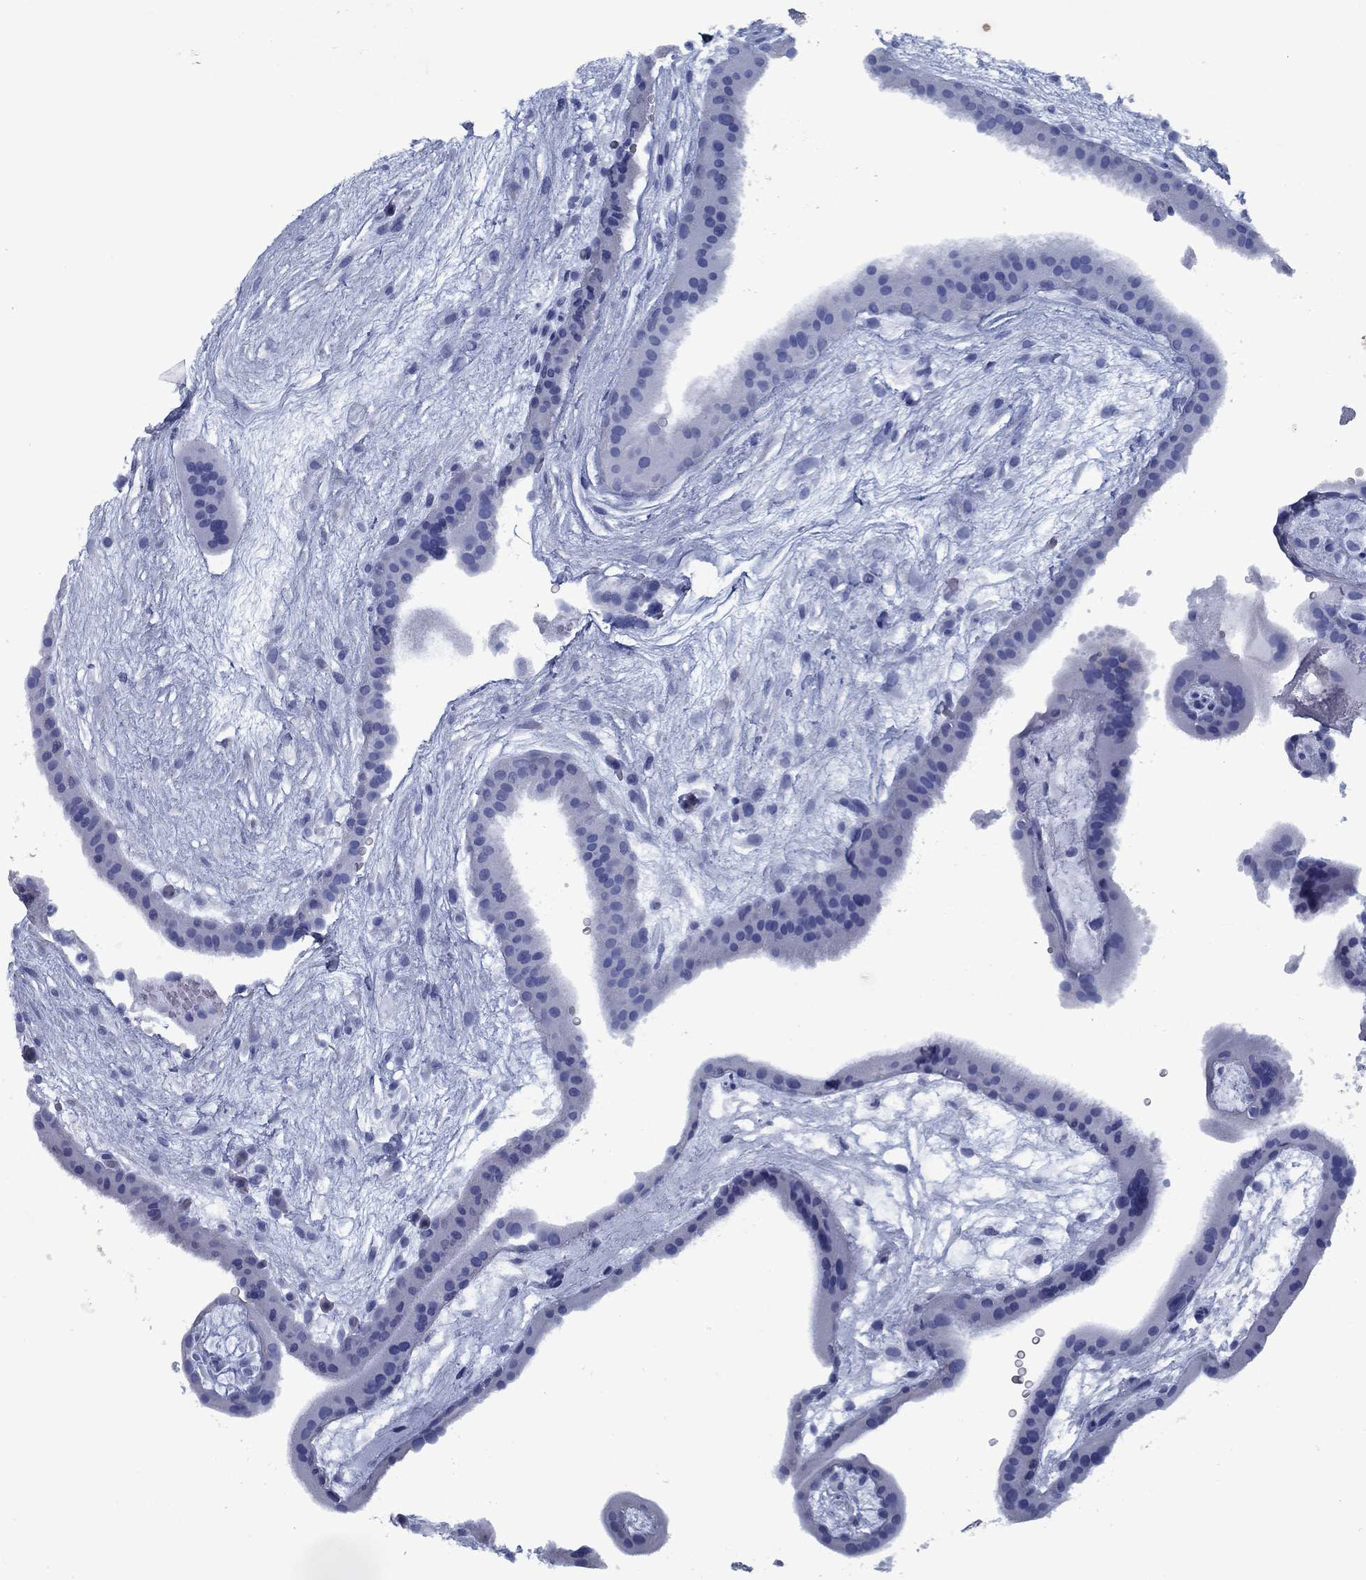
{"staining": {"intensity": "negative", "quantity": "none", "location": "none"}, "tissue": "placenta", "cell_type": "Decidual cells", "image_type": "normal", "snomed": [{"axis": "morphology", "description": "Normal tissue, NOS"}, {"axis": "topography", "description": "Placenta"}], "caption": "Photomicrograph shows no protein staining in decidual cells of benign placenta. (Brightfield microscopy of DAB IHC at high magnification).", "gene": "PNMA8A", "patient": {"sex": "female", "age": 19}}